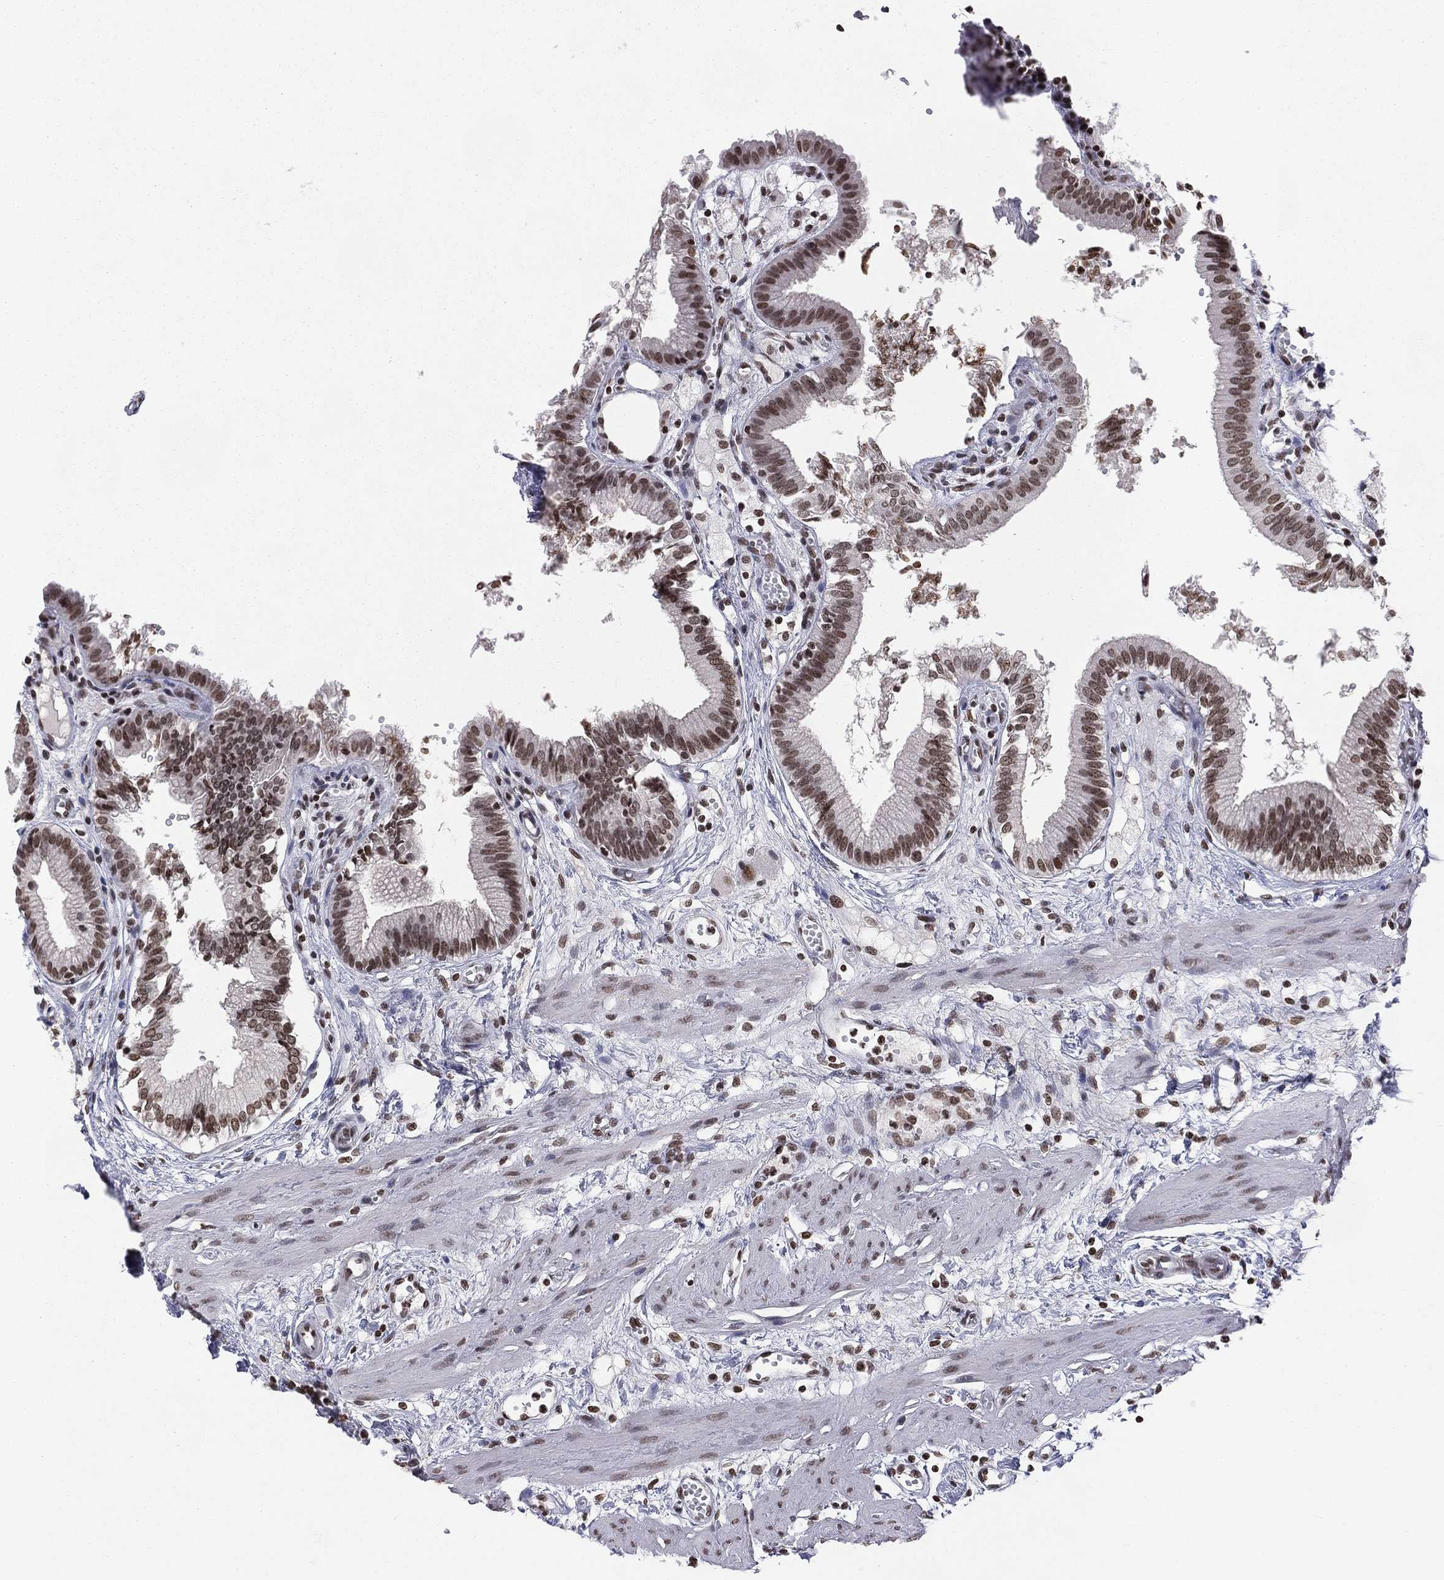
{"staining": {"intensity": "strong", "quantity": "25%-75%", "location": "nuclear"}, "tissue": "gallbladder", "cell_type": "Glandular cells", "image_type": "normal", "snomed": [{"axis": "morphology", "description": "Normal tissue, NOS"}, {"axis": "topography", "description": "Gallbladder"}], "caption": "Human gallbladder stained with a brown dye demonstrates strong nuclear positive staining in about 25%-75% of glandular cells.", "gene": "RFX7", "patient": {"sex": "female", "age": 24}}